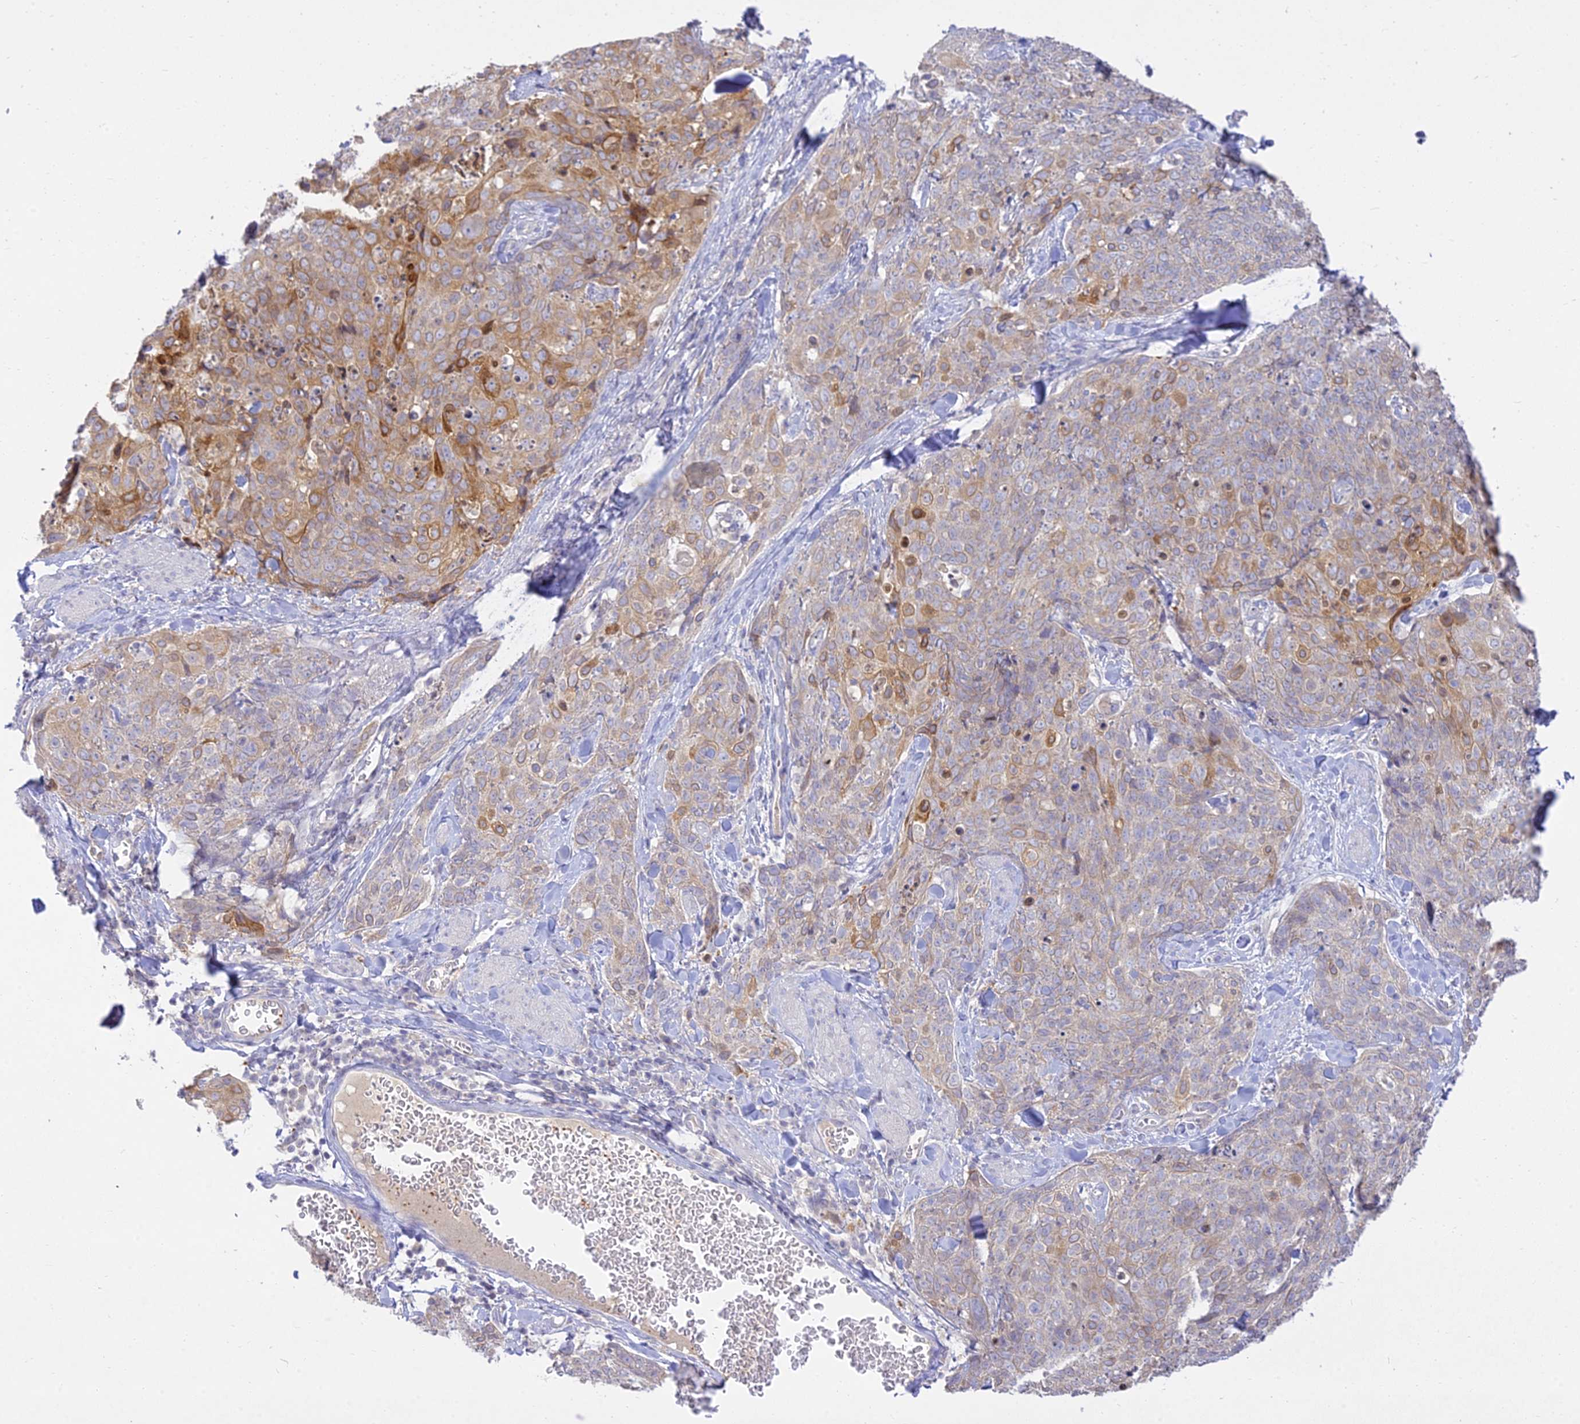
{"staining": {"intensity": "moderate", "quantity": "25%-75%", "location": "cytoplasmic/membranous"}, "tissue": "skin cancer", "cell_type": "Tumor cells", "image_type": "cancer", "snomed": [{"axis": "morphology", "description": "Squamous cell carcinoma, NOS"}, {"axis": "topography", "description": "Skin"}, {"axis": "topography", "description": "Vulva"}], "caption": "Tumor cells show medium levels of moderate cytoplasmic/membranous positivity in approximately 25%-75% of cells in human skin cancer.", "gene": "TMEM40", "patient": {"sex": "female", "age": 85}}